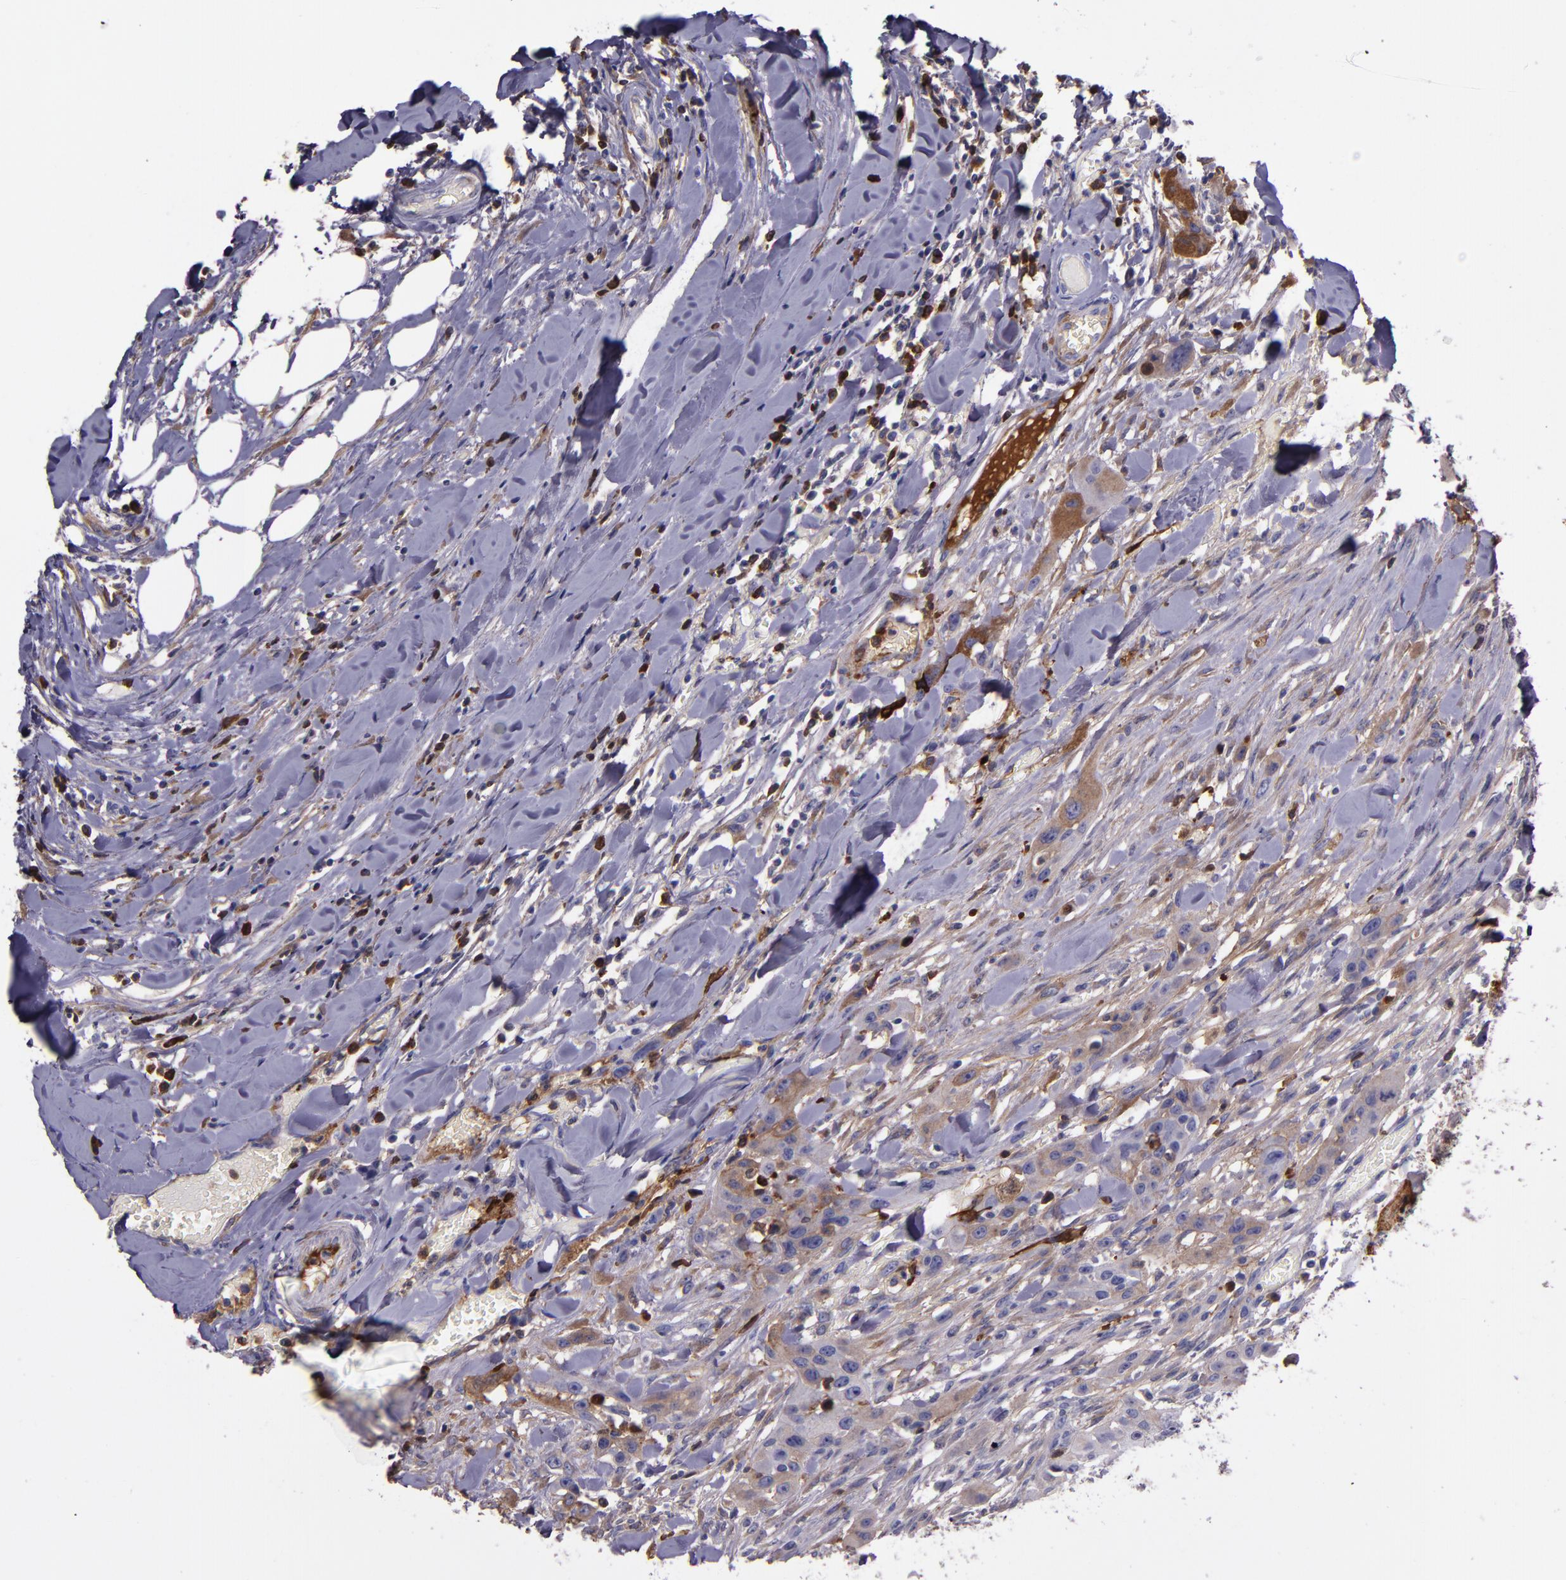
{"staining": {"intensity": "moderate", "quantity": "25%-75%", "location": "cytoplasmic/membranous"}, "tissue": "head and neck cancer", "cell_type": "Tumor cells", "image_type": "cancer", "snomed": [{"axis": "morphology", "description": "Neoplasm, malignant, NOS"}, {"axis": "topography", "description": "Salivary gland"}, {"axis": "topography", "description": "Head-Neck"}], "caption": "Immunohistochemical staining of human head and neck cancer reveals medium levels of moderate cytoplasmic/membranous protein expression in approximately 25%-75% of tumor cells.", "gene": "APOH", "patient": {"sex": "male", "age": 43}}